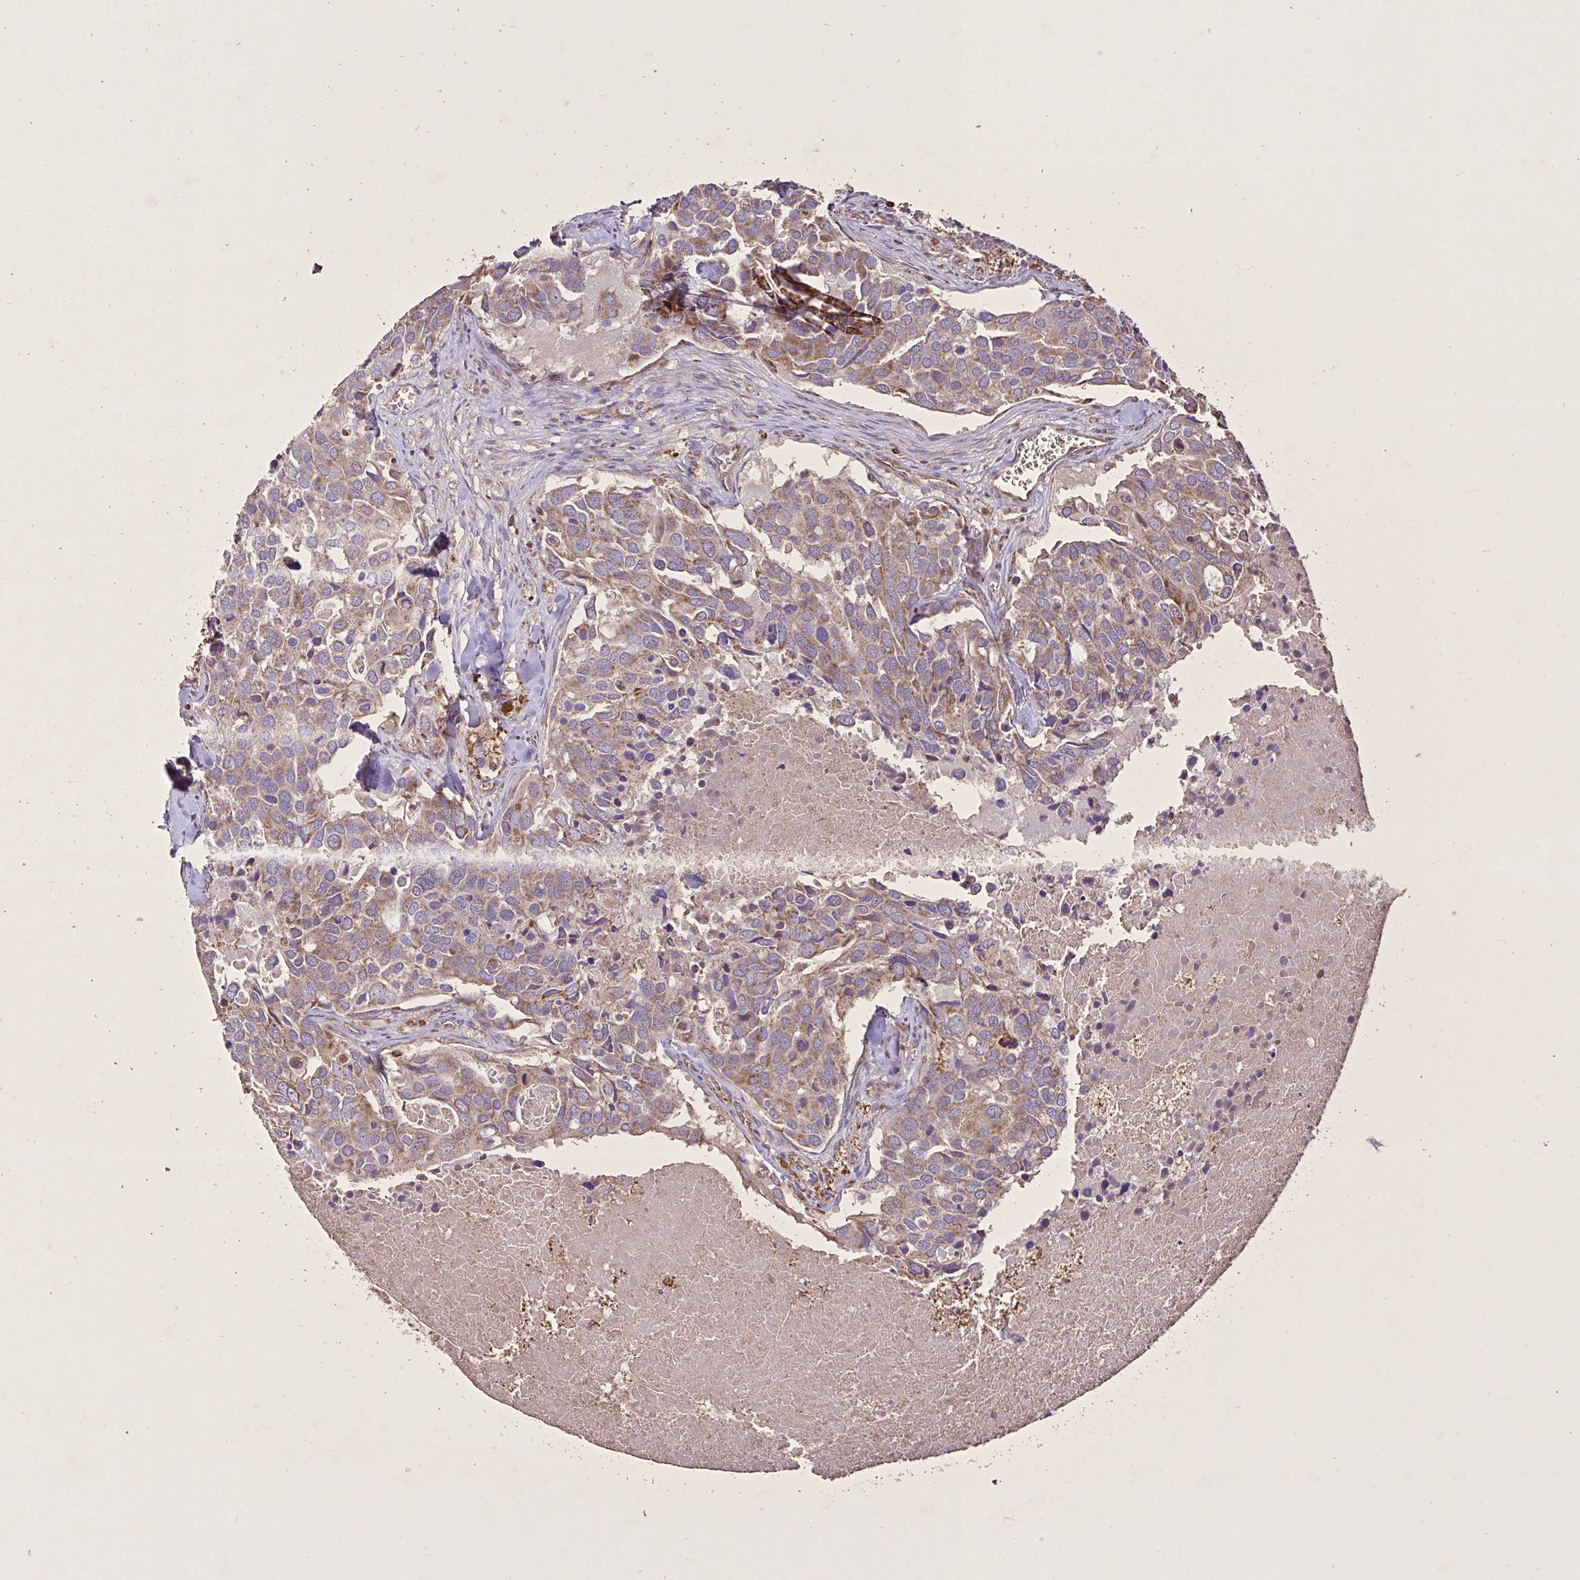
{"staining": {"intensity": "moderate", "quantity": ">75%", "location": "cytoplasmic/membranous"}, "tissue": "breast cancer", "cell_type": "Tumor cells", "image_type": "cancer", "snomed": [{"axis": "morphology", "description": "Duct carcinoma"}, {"axis": "topography", "description": "Breast"}], "caption": "Immunohistochemistry (IHC) photomicrograph of human breast cancer (invasive ductal carcinoma) stained for a protein (brown), which demonstrates medium levels of moderate cytoplasmic/membranous staining in approximately >75% of tumor cells.", "gene": "AGK", "patient": {"sex": "female", "age": 83}}